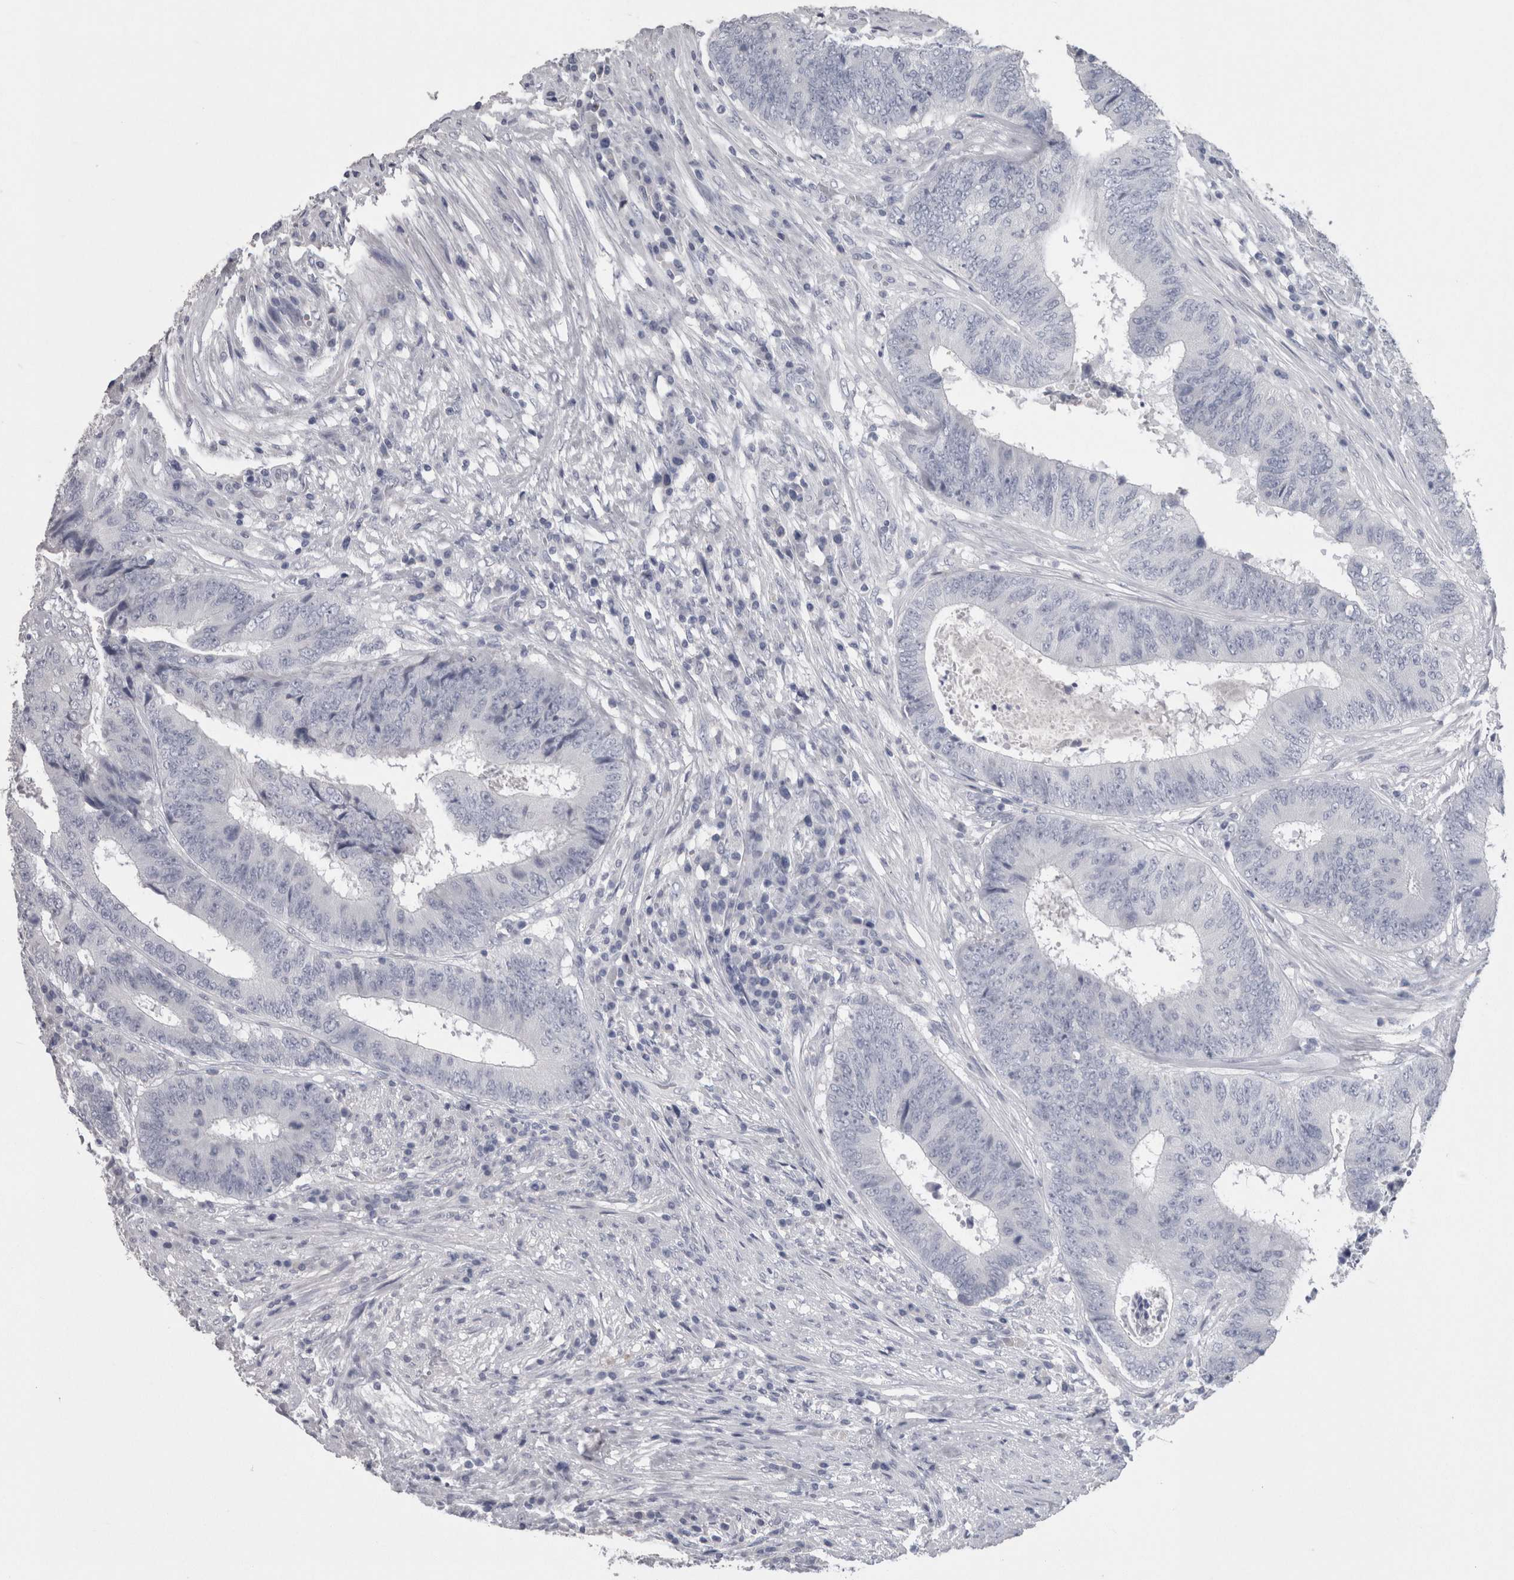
{"staining": {"intensity": "negative", "quantity": "none", "location": "none"}, "tissue": "colorectal cancer", "cell_type": "Tumor cells", "image_type": "cancer", "snomed": [{"axis": "morphology", "description": "Adenocarcinoma, NOS"}, {"axis": "topography", "description": "Rectum"}], "caption": "Human colorectal adenocarcinoma stained for a protein using immunohistochemistry demonstrates no positivity in tumor cells.", "gene": "CA8", "patient": {"sex": "male", "age": 72}}